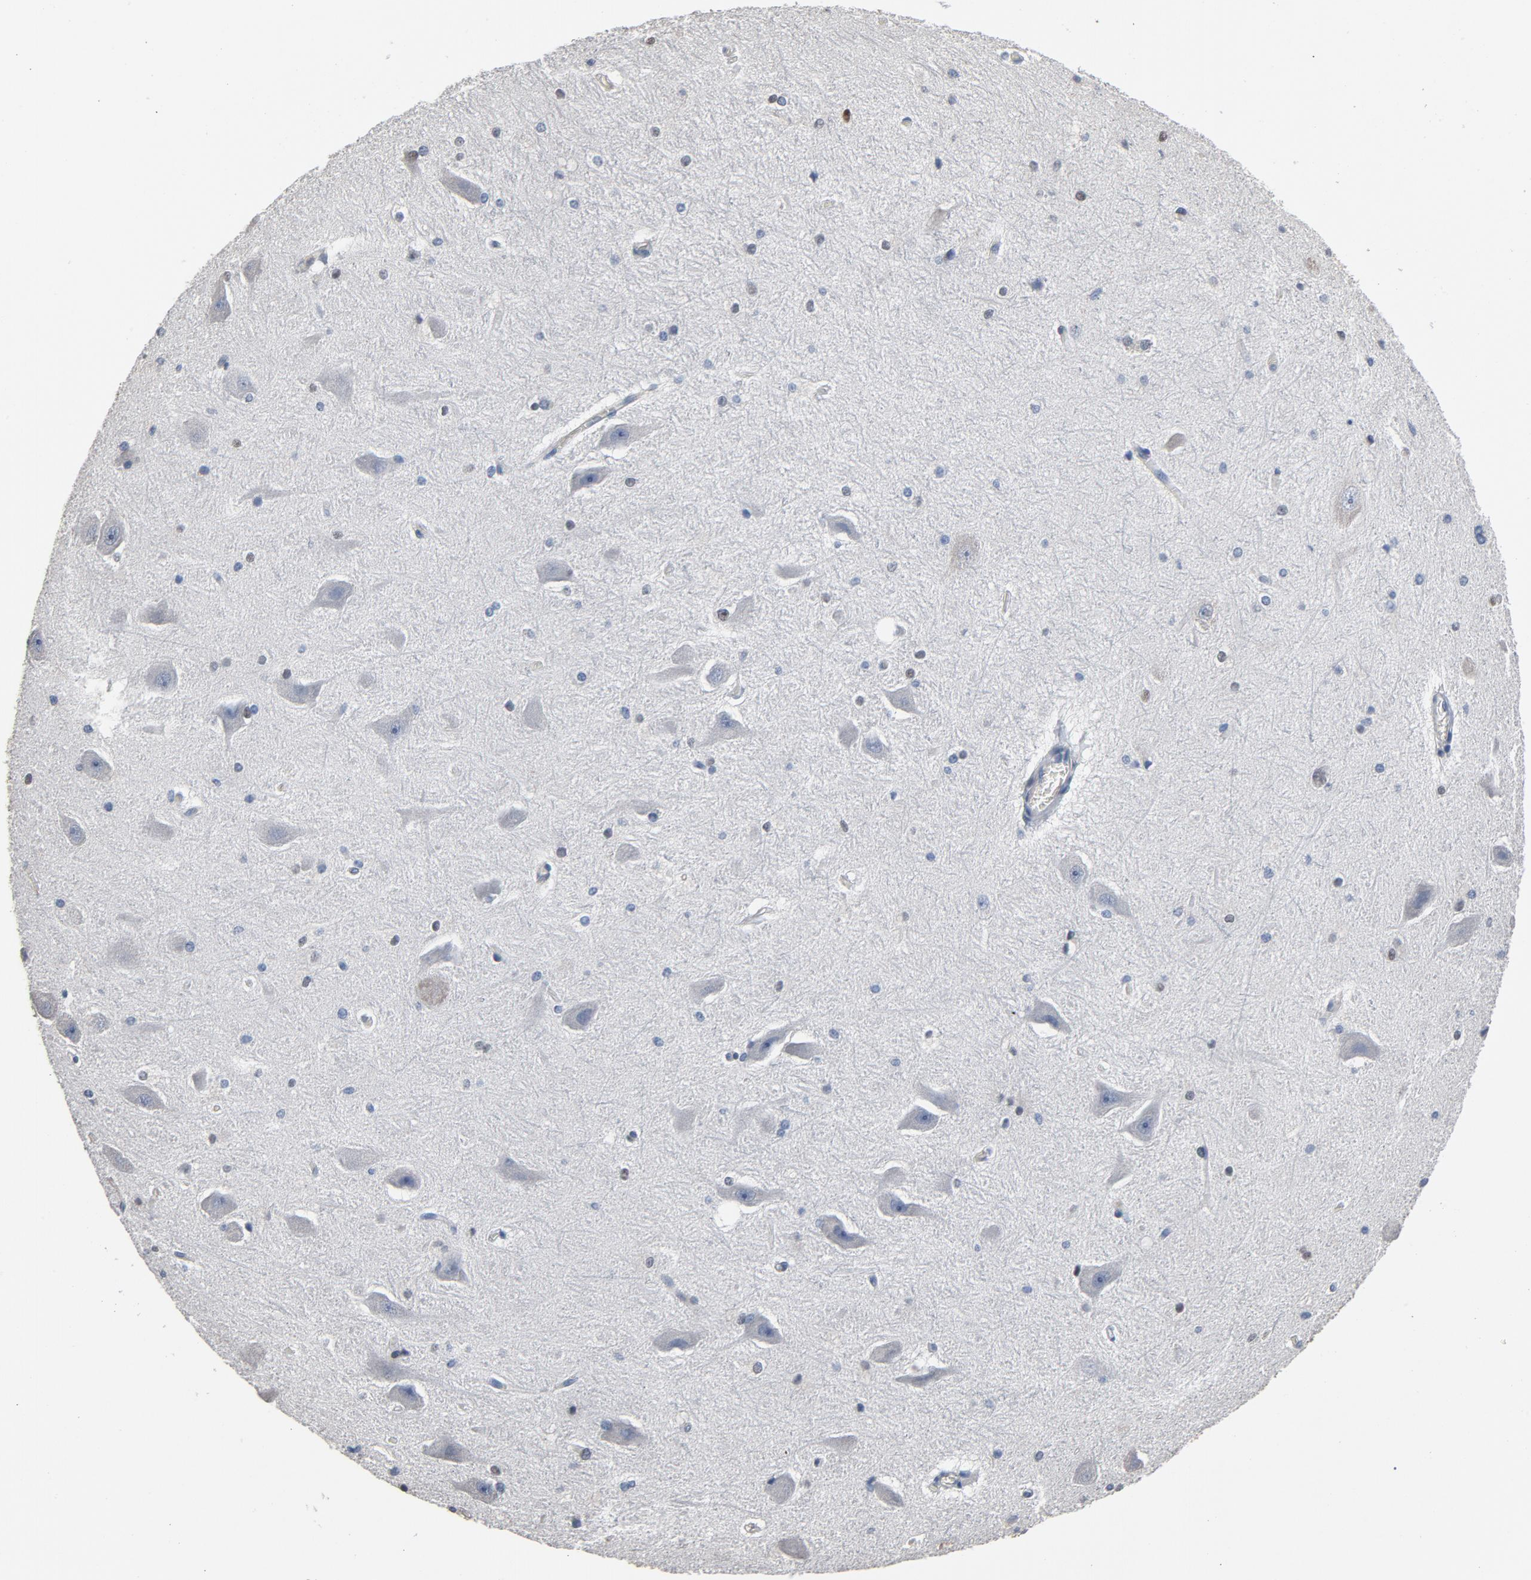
{"staining": {"intensity": "moderate", "quantity": "<25%", "location": "nuclear"}, "tissue": "hippocampus", "cell_type": "Glial cells", "image_type": "normal", "snomed": [{"axis": "morphology", "description": "Normal tissue, NOS"}, {"axis": "topography", "description": "Hippocampus"}], "caption": "Glial cells show low levels of moderate nuclear positivity in about <25% of cells in unremarkable human hippocampus.", "gene": "SOX6", "patient": {"sex": "female", "age": 19}}